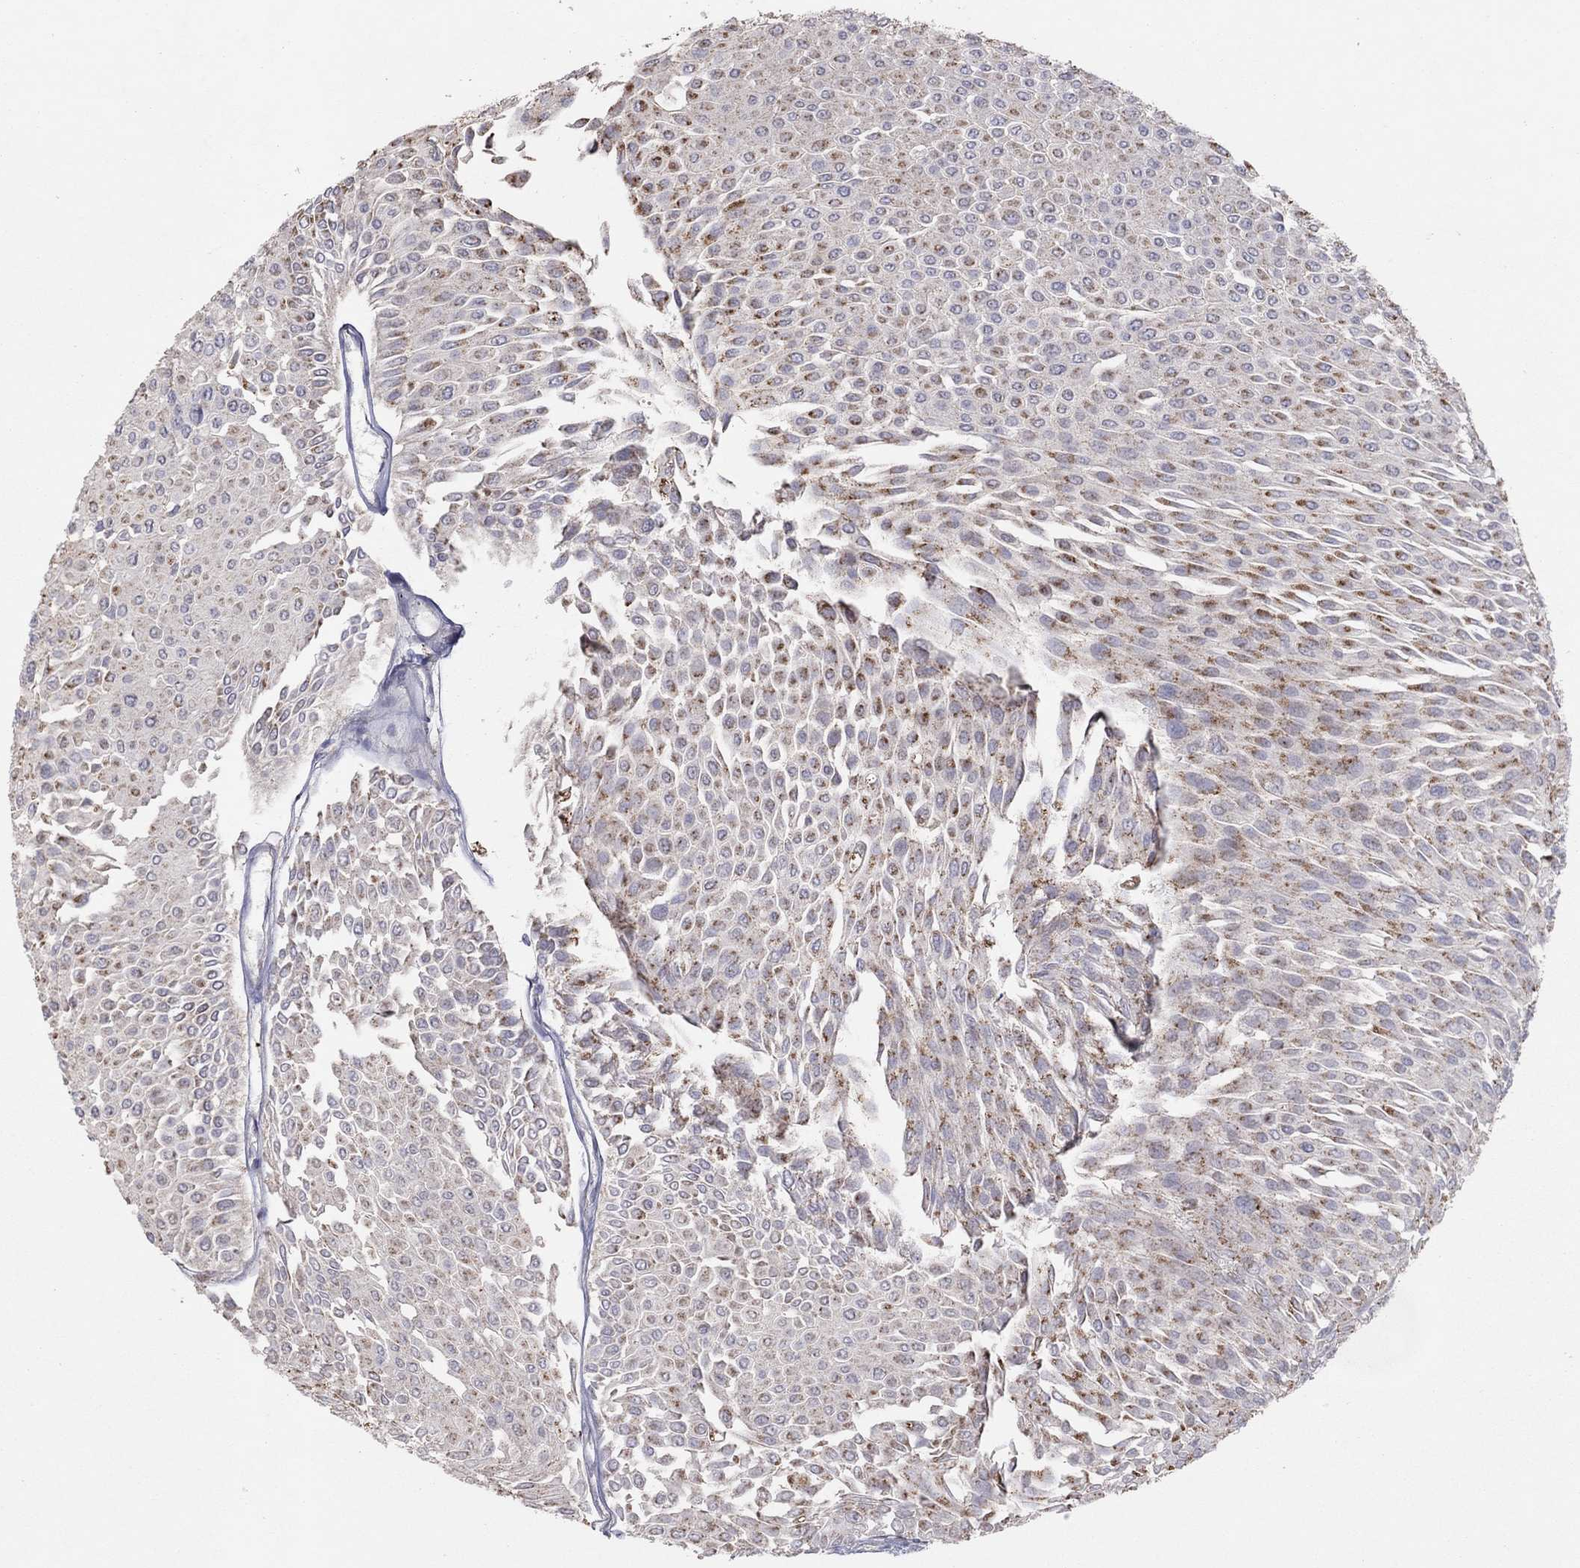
{"staining": {"intensity": "strong", "quantity": "<25%", "location": "cytoplasmic/membranous"}, "tissue": "urothelial cancer", "cell_type": "Tumor cells", "image_type": "cancer", "snomed": [{"axis": "morphology", "description": "Urothelial carcinoma, Low grade"}, {"axis": "topography", "description": "Urinary bladder"}], "caption": "An immunohistochemistry (IHC) micrograph of tumor tissue is shown. Protein staining in brown highlights strong cytoplasmic/membranous positivity in urothelial cancer within tumor cells.", "gene": "CRACDL", "patient": {"sex": "male", "age": 67}}